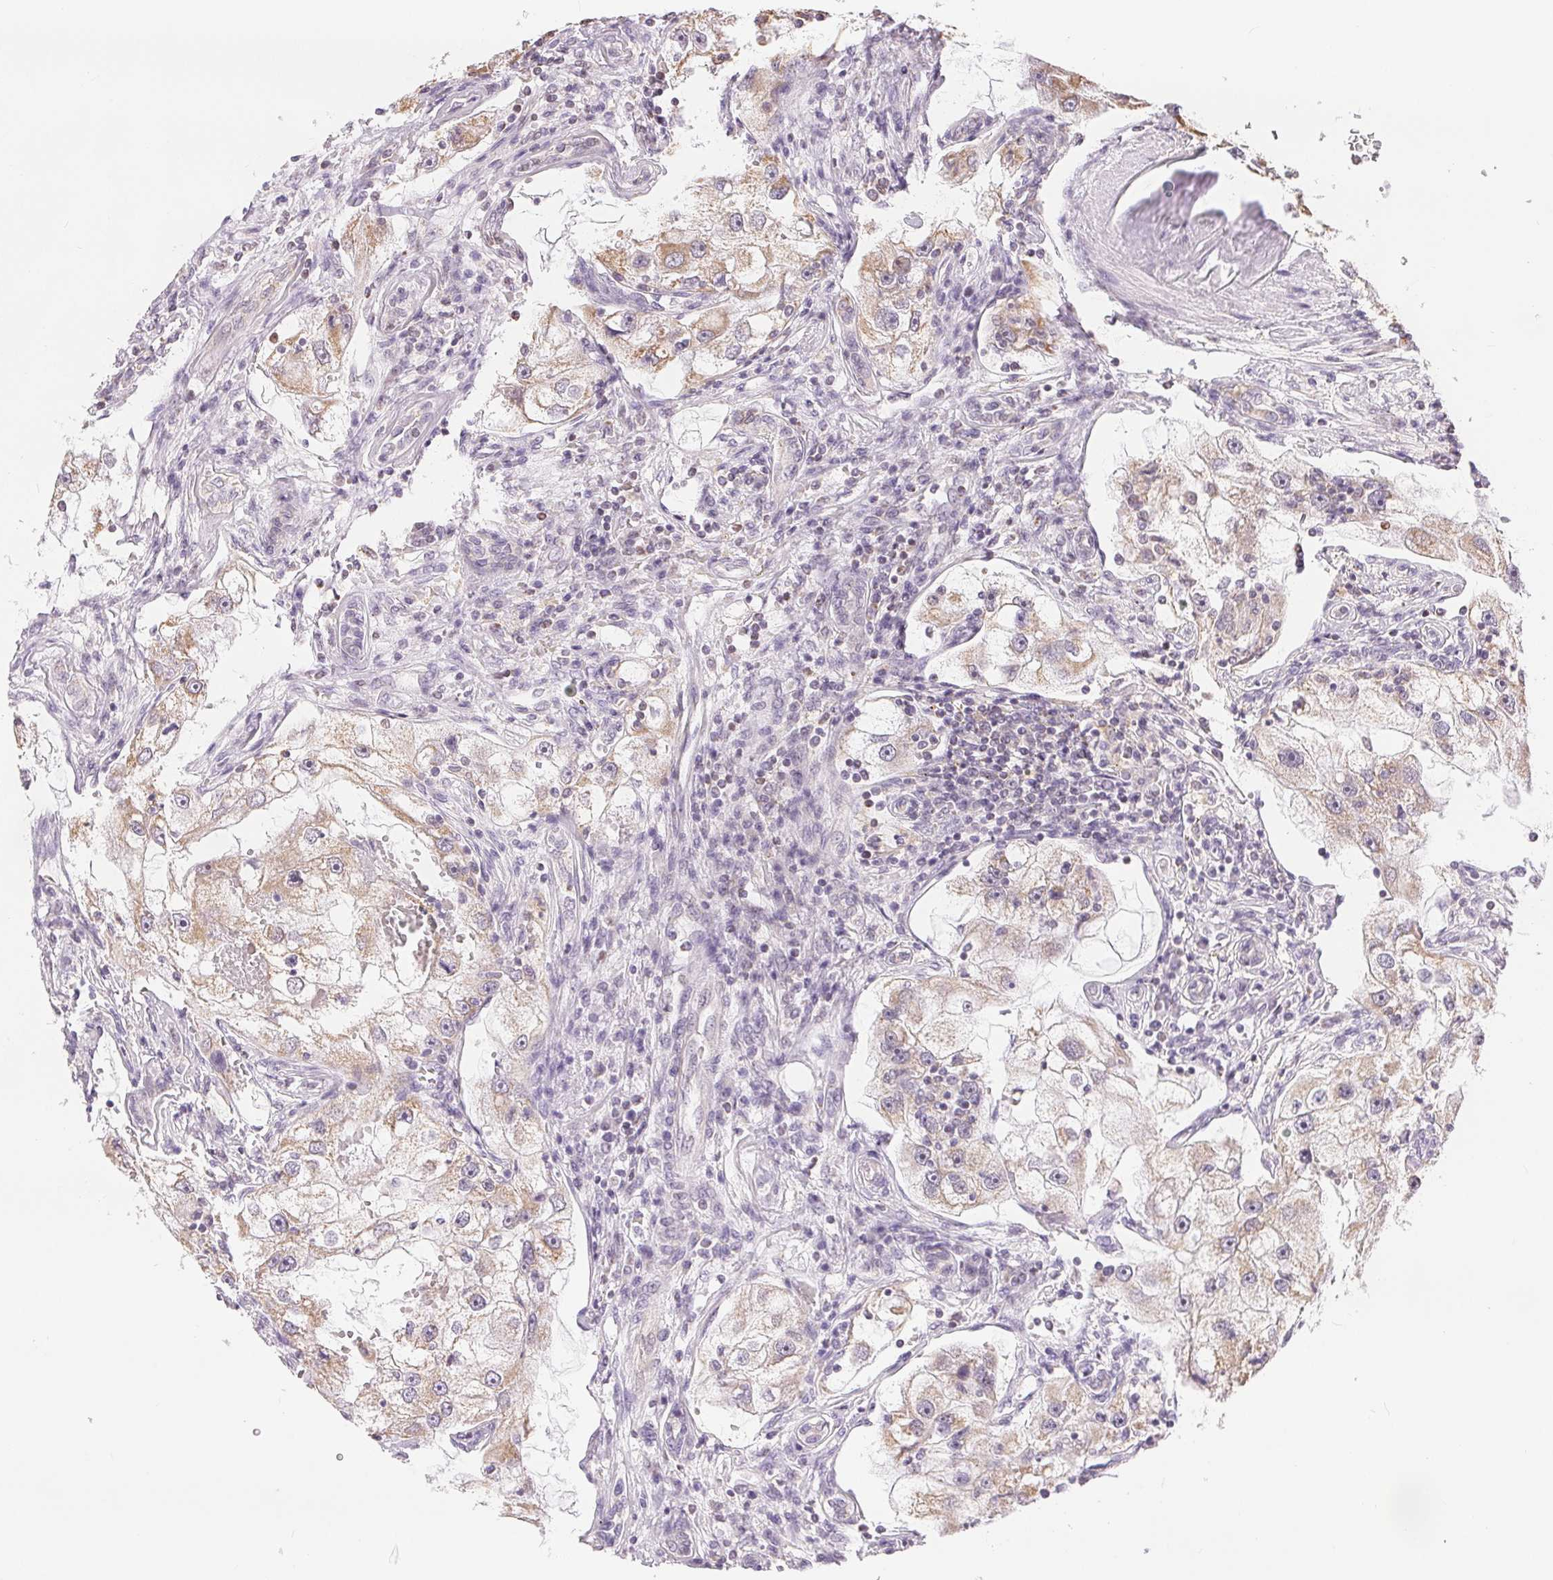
{"staining": {"intensity": "weak", "quantity": ">75%", "location": "cytoplasmic/membranous"}, "tissue": "renal cancer", "cell_type": "Tumor cells", "image_type": "cancer", "snomed": [{"axis": "morphology", "description": "Adenocarcinoma, NOS"}, {"axis": "topography", "description": "Kidney"}], "caption": "Human adenocarcinoma (renal) stained with a protein marker exhibits weak staining in tumor cells.", "gene": "POU2F2", "patient": {"sex": "male", "age": 63}}